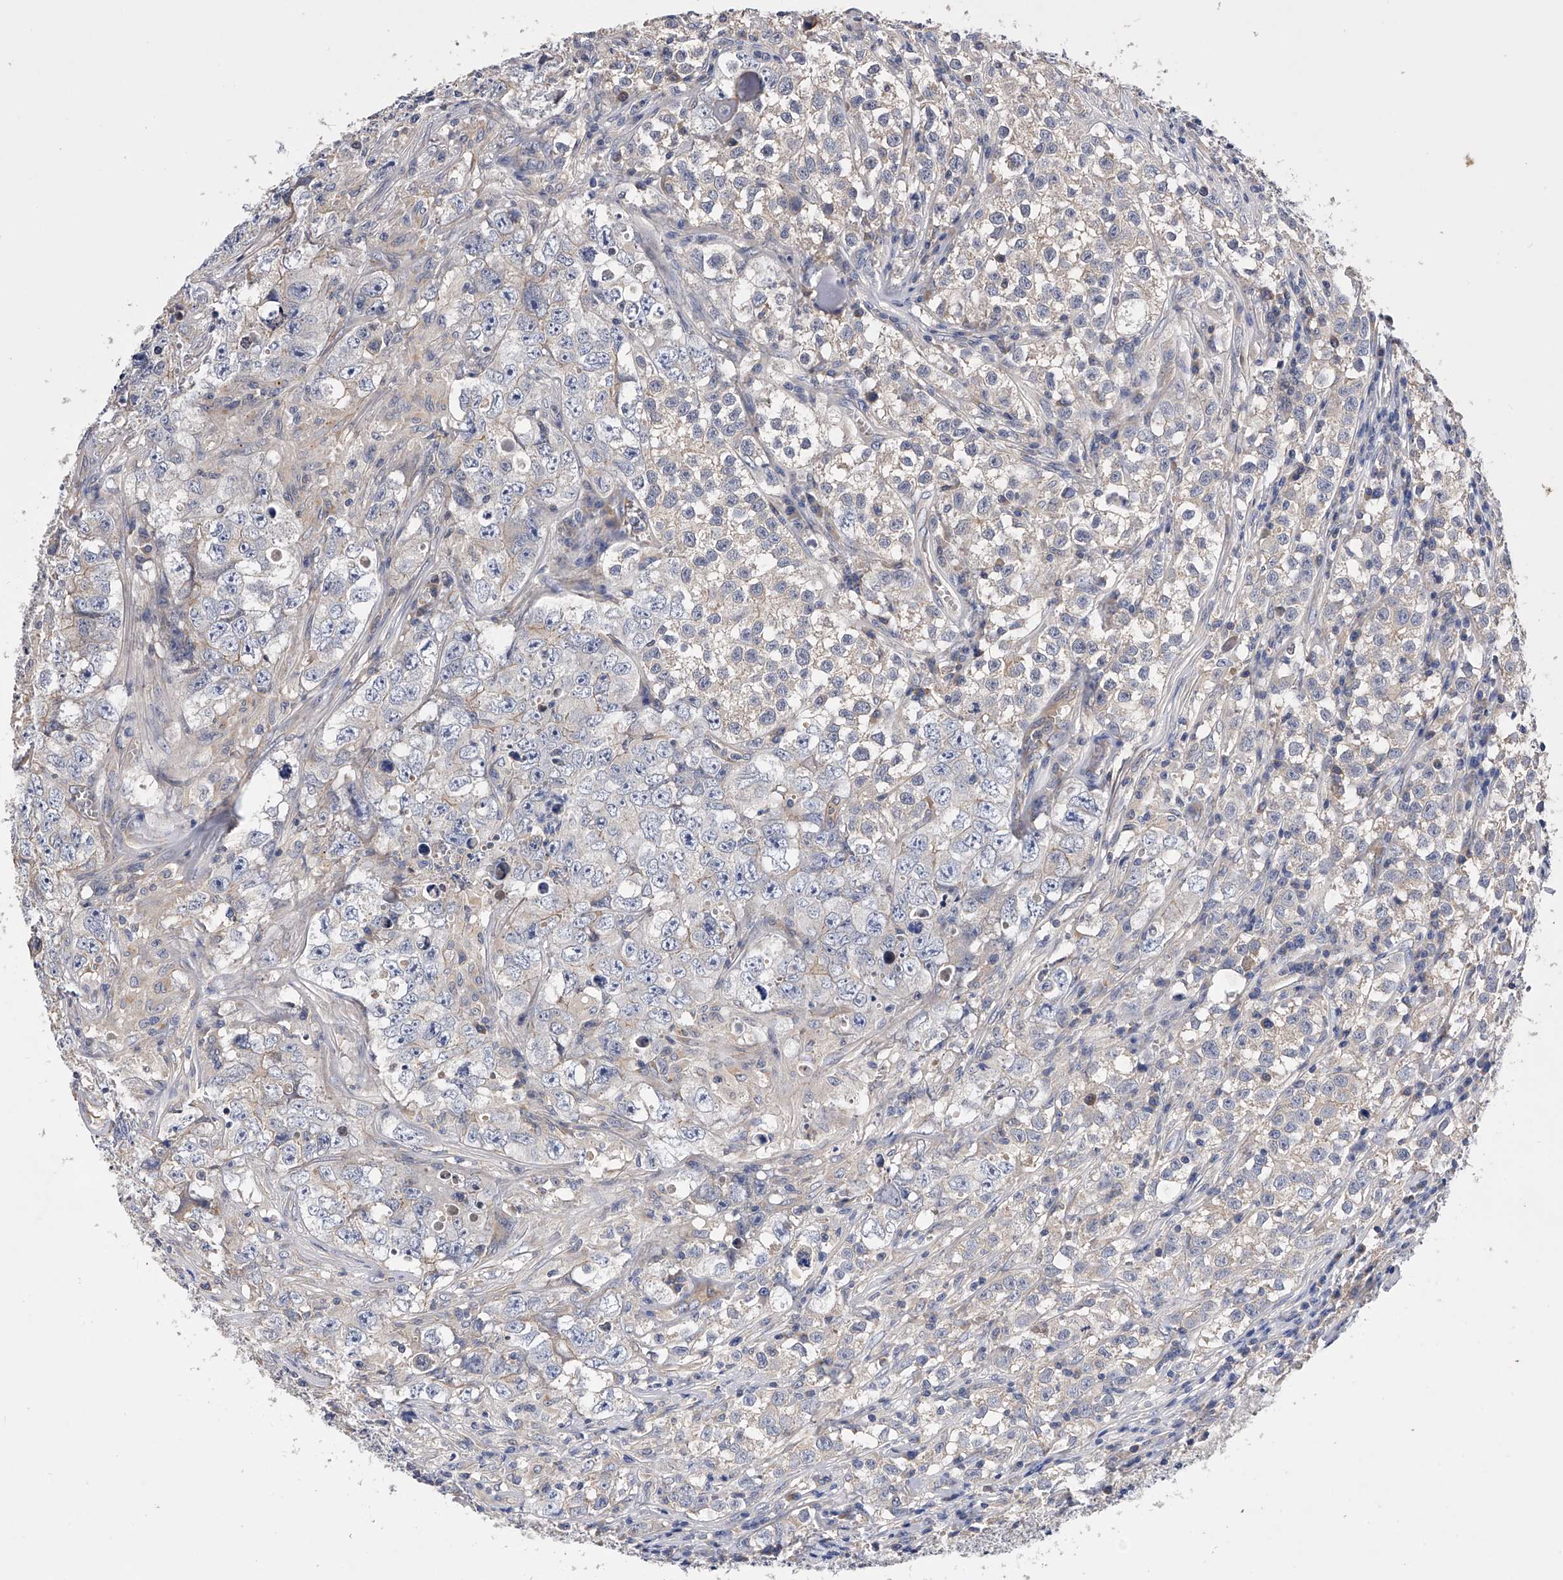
{"staining": {"intensity": "negative", "quantity": "none", "location": "none"}, "tissue": "testis cancer", "cell_type": "Tumor cells", "image_type": "cancer", "snomed": [{"axis": "morphology", "description": "Seminoma, NOS"}, {"axis": "morphology", "description": "Carcinoma, Embryonal, NOS"}, {"axis": "topography", "description": "Testis"}], "caption": "Immunohistochemistry (IHC) of testis cancer (seminoma) reveals no staining in tumor cells.", "gene": "ARL4C", "patient": {"sex": "male", "age": 43}}